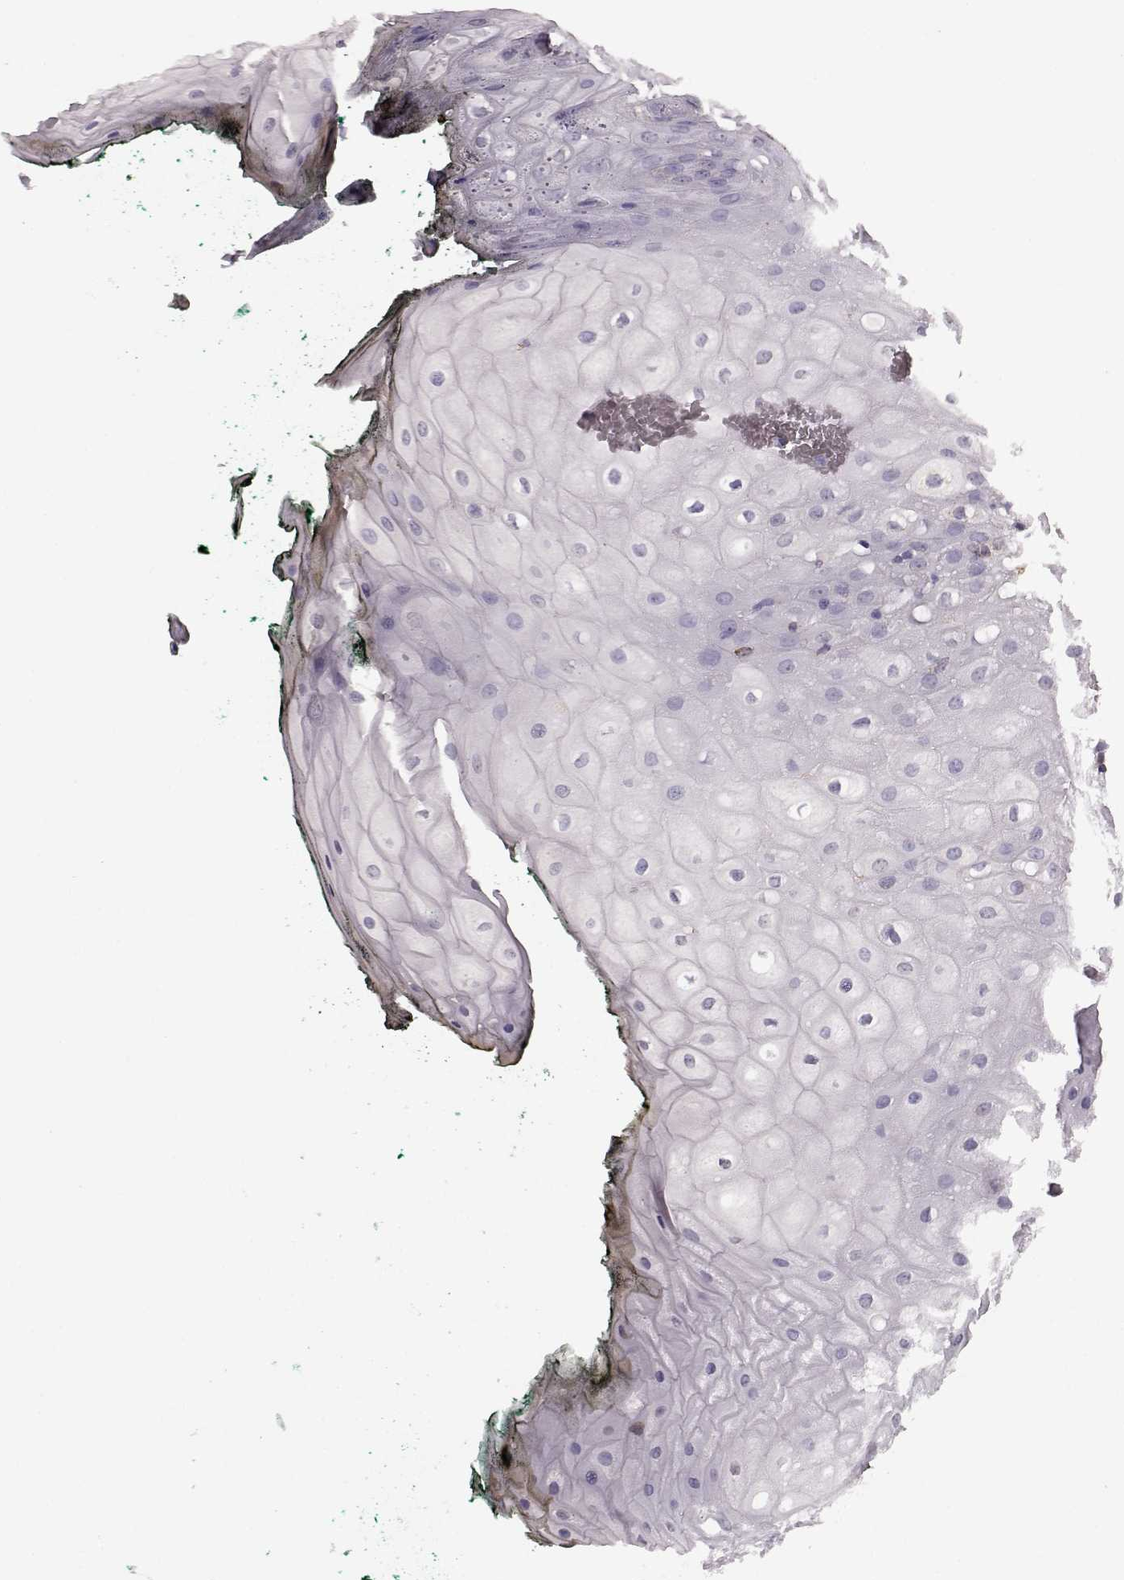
{"staining": {"intensity": "negative", "quantity": "none", "location": "none"}, "tissue": "oral mucosa", "cell_type": "Squamous epithelial cells", "image_type": "normal", "snomed": [{"axis": "morphology", "description": "Normal tissue, NOS"}, {"axis": "topography", "description": "Oral tissue"}, {"axis": "topography", "description": "Head-Neck"}], "caption": "An image of oral mucosa stained for a protein exhibits no brown staining in squamous epithelial cells.", "gene": "GABRG3", "patient": {"sex": "female", "age": 68}}